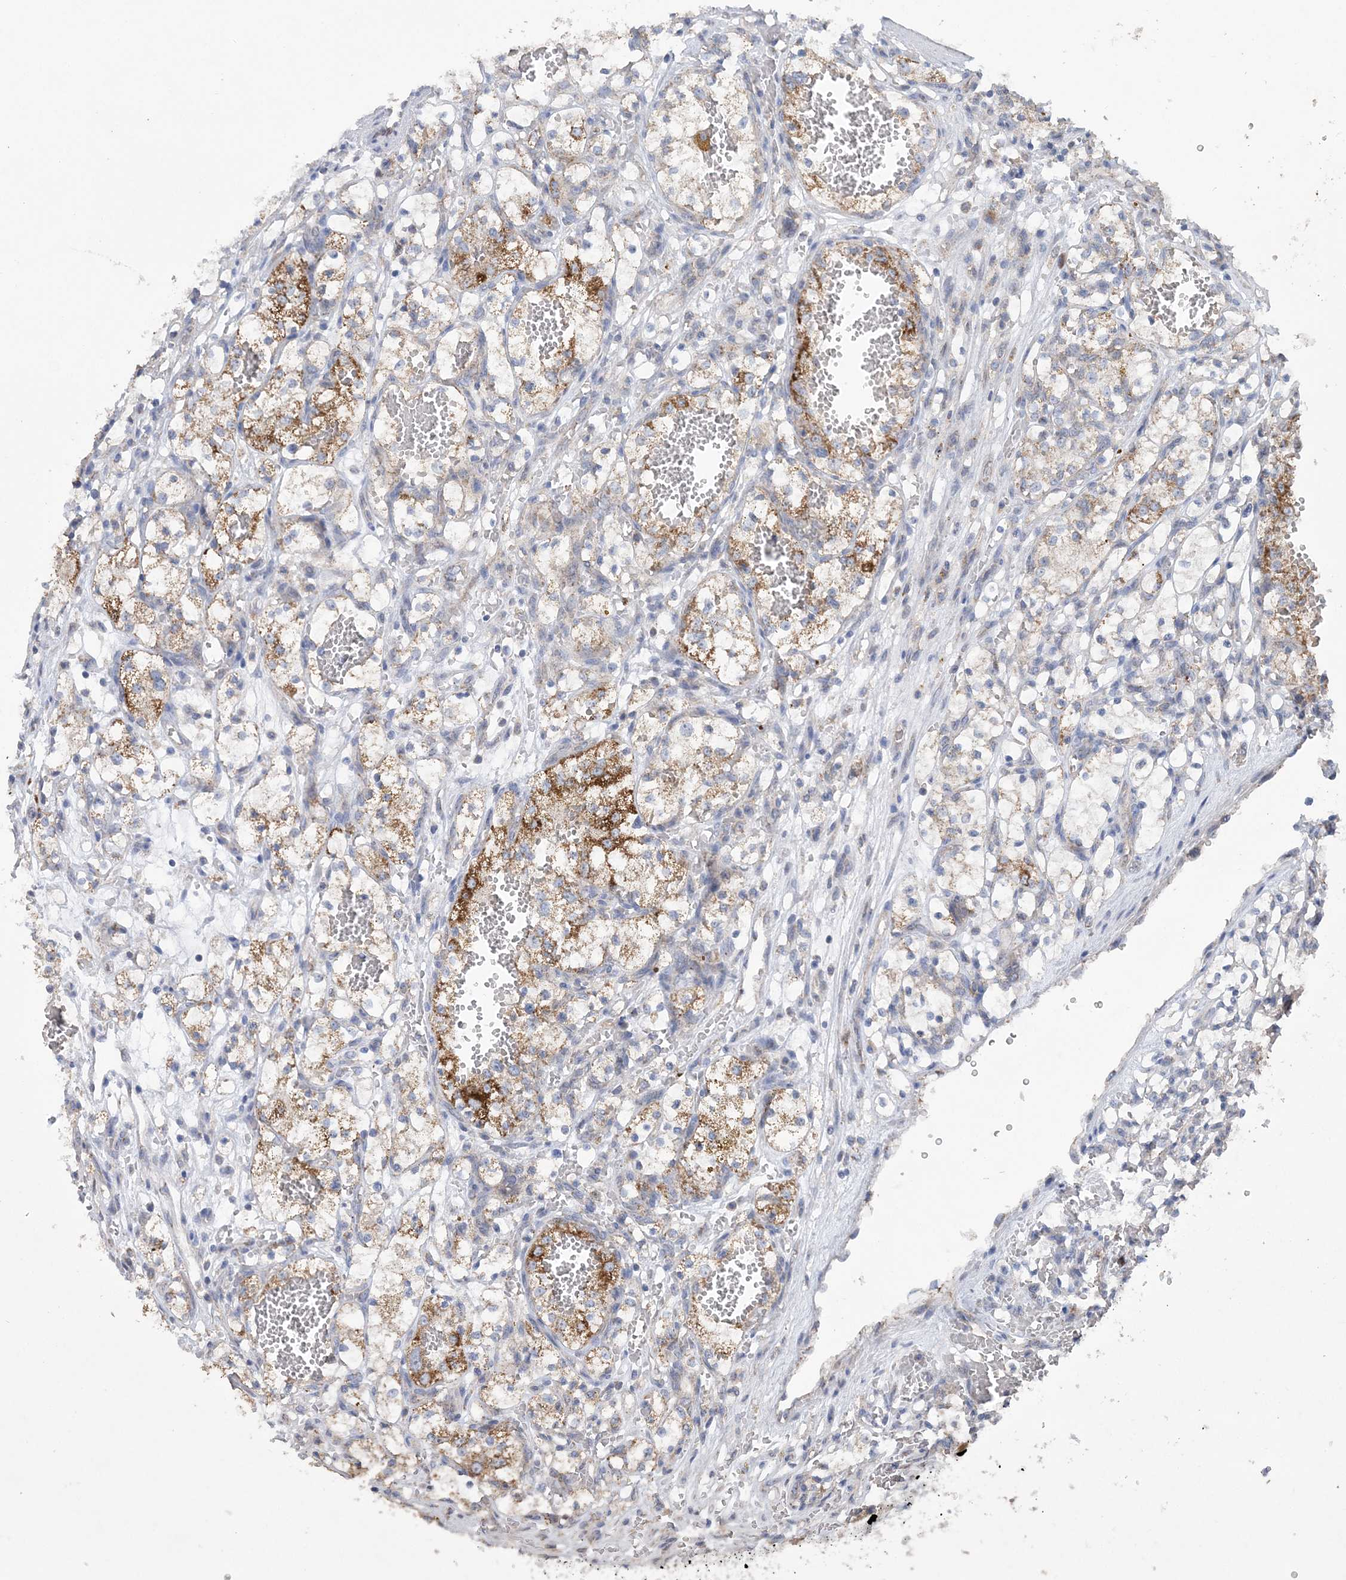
{"staining": {"intensity": "strong", "quantity": "<25%", "location": "cytoplasmic/membranous"}, "tissue": "renal cancer", "cell_type": "Tumor cells", "image_type": "cancer", "snomed": [{"axis": "morphology", "description": "Adenocarcinoma, NOS"}, {"axis": "topography", "description": "Kidney"}], "caption": "Immunohistochemical staining of human renal cancer (adenocarcinoma) exhibits medium levels of strong cytoplasmic/membranous protein positivity in approximately <25% of tumor cells.", "gene": "COPE", "patient": {"sex": "female", "age": 69}}